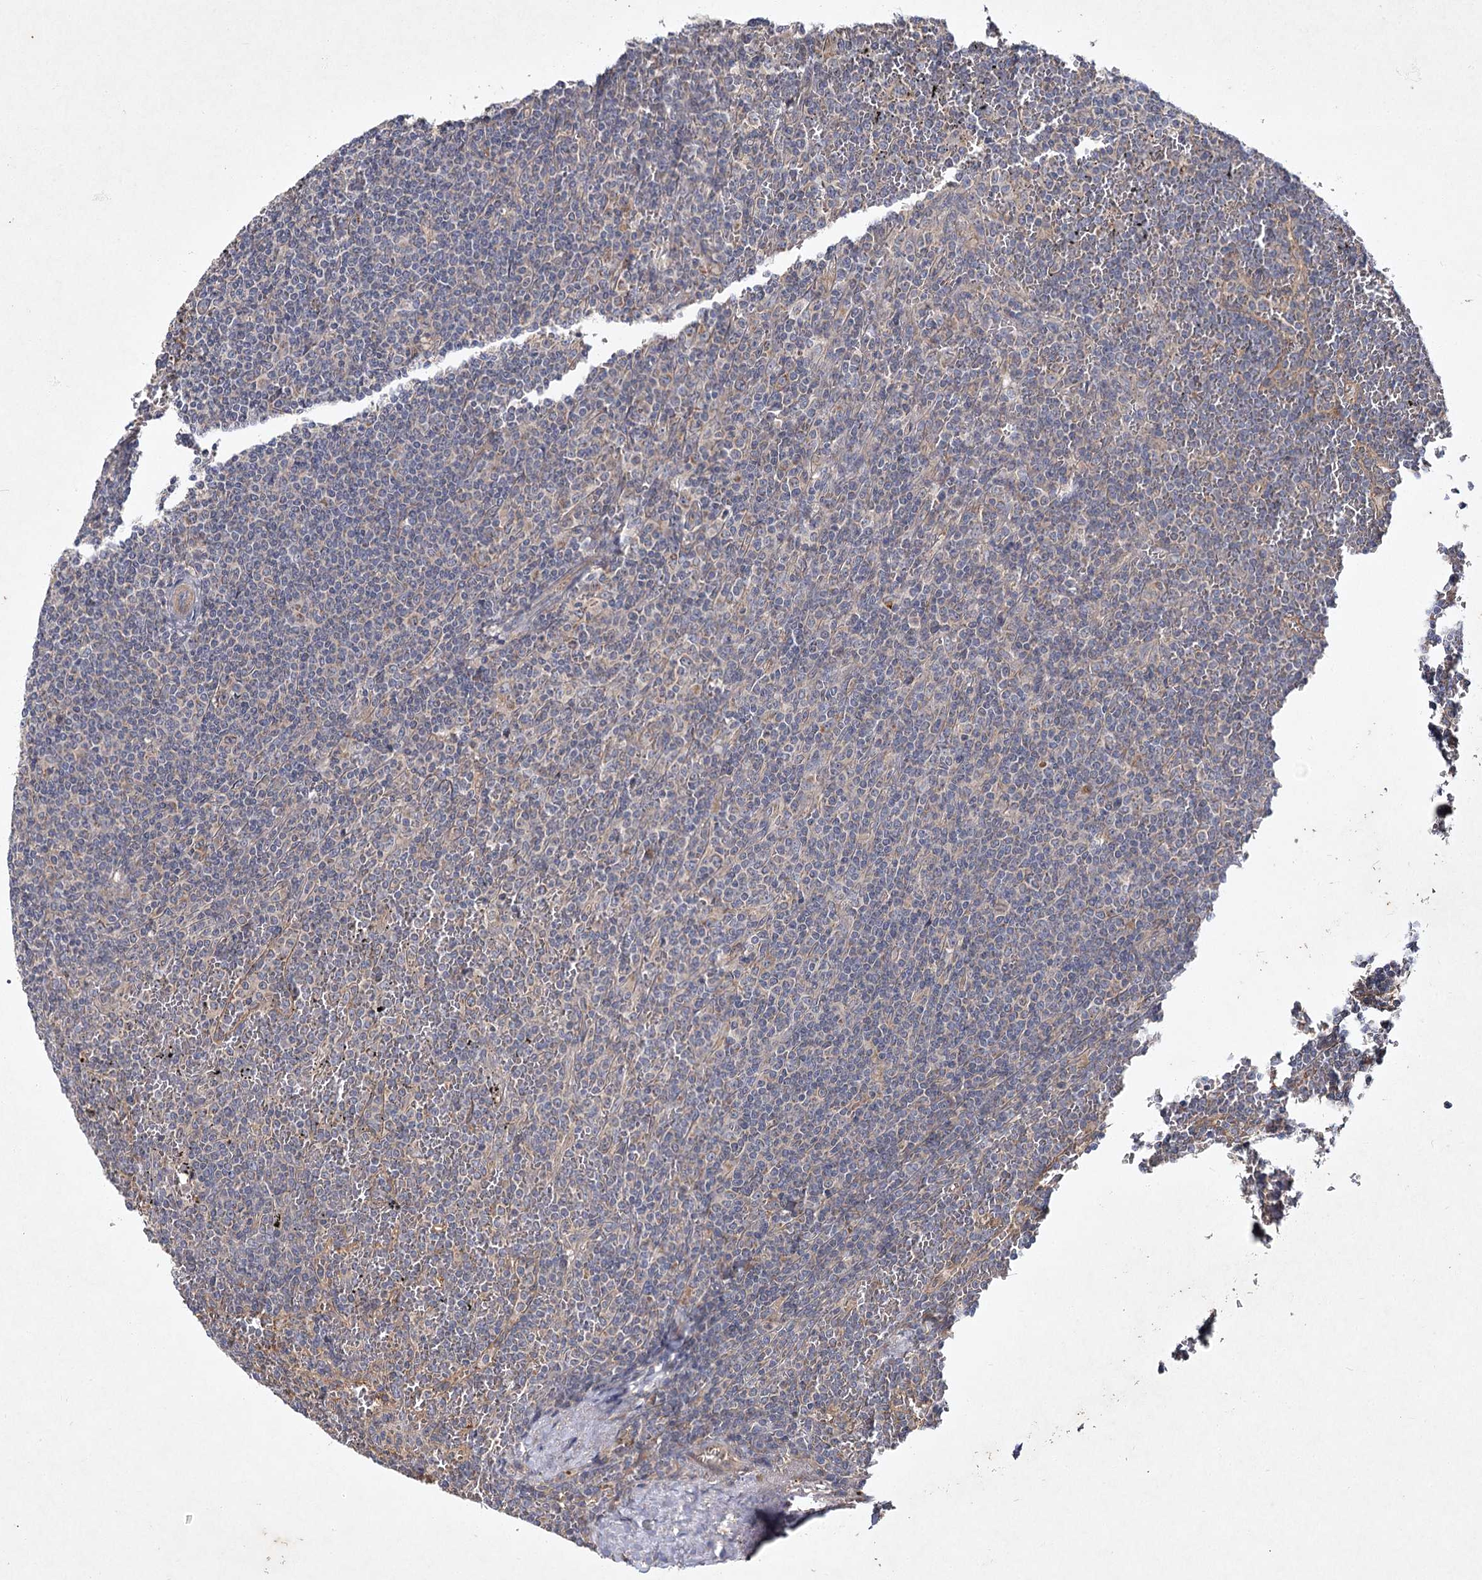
{"staining": {"intensity": "negative", "quantity": "none", "location": "none"}, "tissue": "lymphoma", "cell_type": "Tumor cells", "image_type": "cancer", "snomed": [{"axis": "morphology", "description": "Malignant lymphoma, non-Hodgkin's type, Low grade"}, {"axis": "topography", "description": "Spleen"}], "caption": "The immunohistochemistry photomicrograph has no significant positivity in tumor cells of lymphoma tissue.", "gene": "MFN1", "patient": {"sex": "female", "age": 19}}